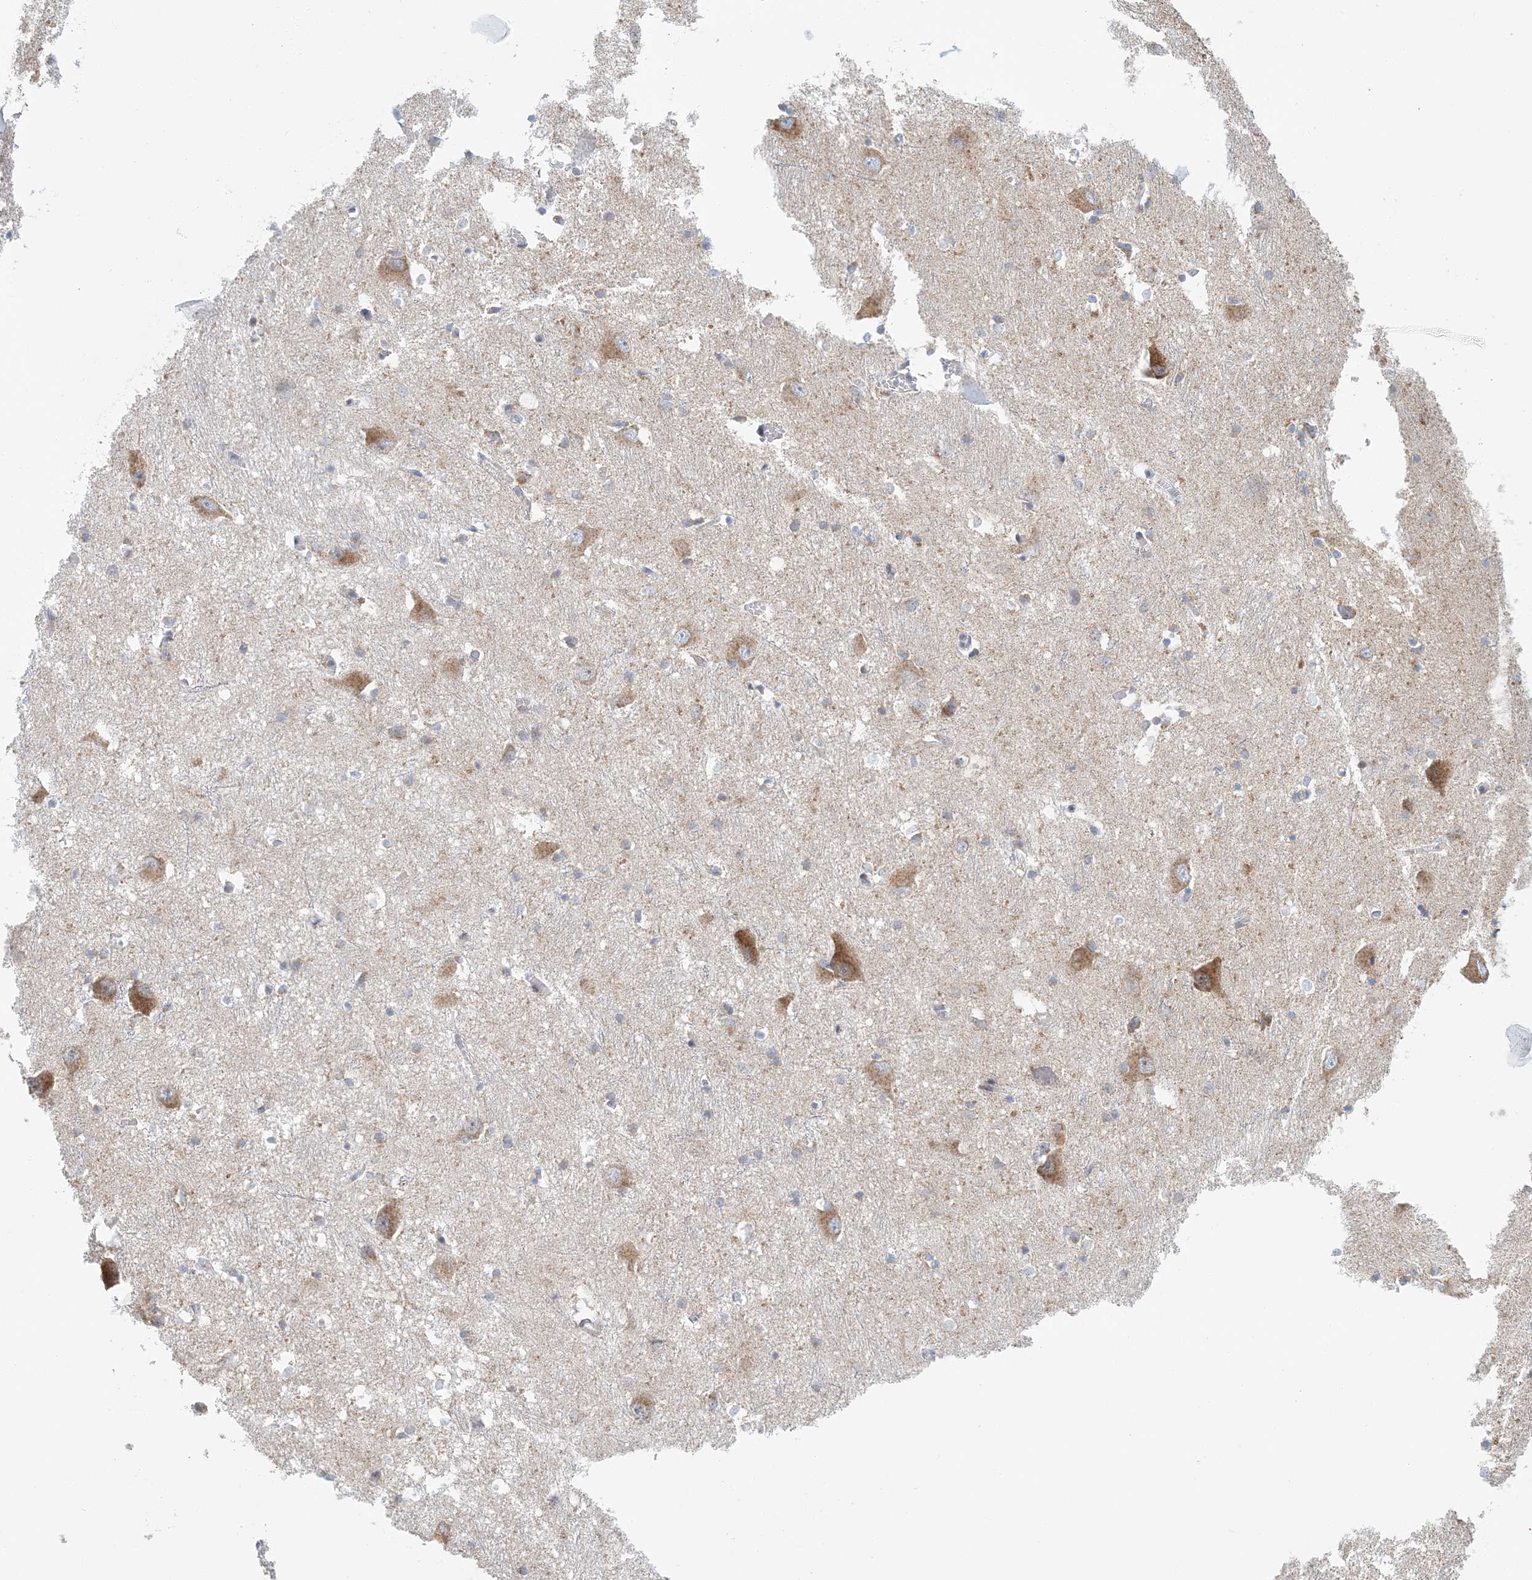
{"staining": {"intensity": "negative", "quantity": "none", "location": "none"}, "tissue": "caudate", "cell_type": "Glial cells", "image_type": "normal", "snomed": [{"axis": "morphology", "description": "Normal tissue, NOS"}, {"axis": "topography", "description": "Lateral ventricle wall"}], "caption": "Histopathology image shows no significant protein expression in glial cells of normal caudate.", "gene": "BDH1", "patient": {"sex": "male", "age": 37}}